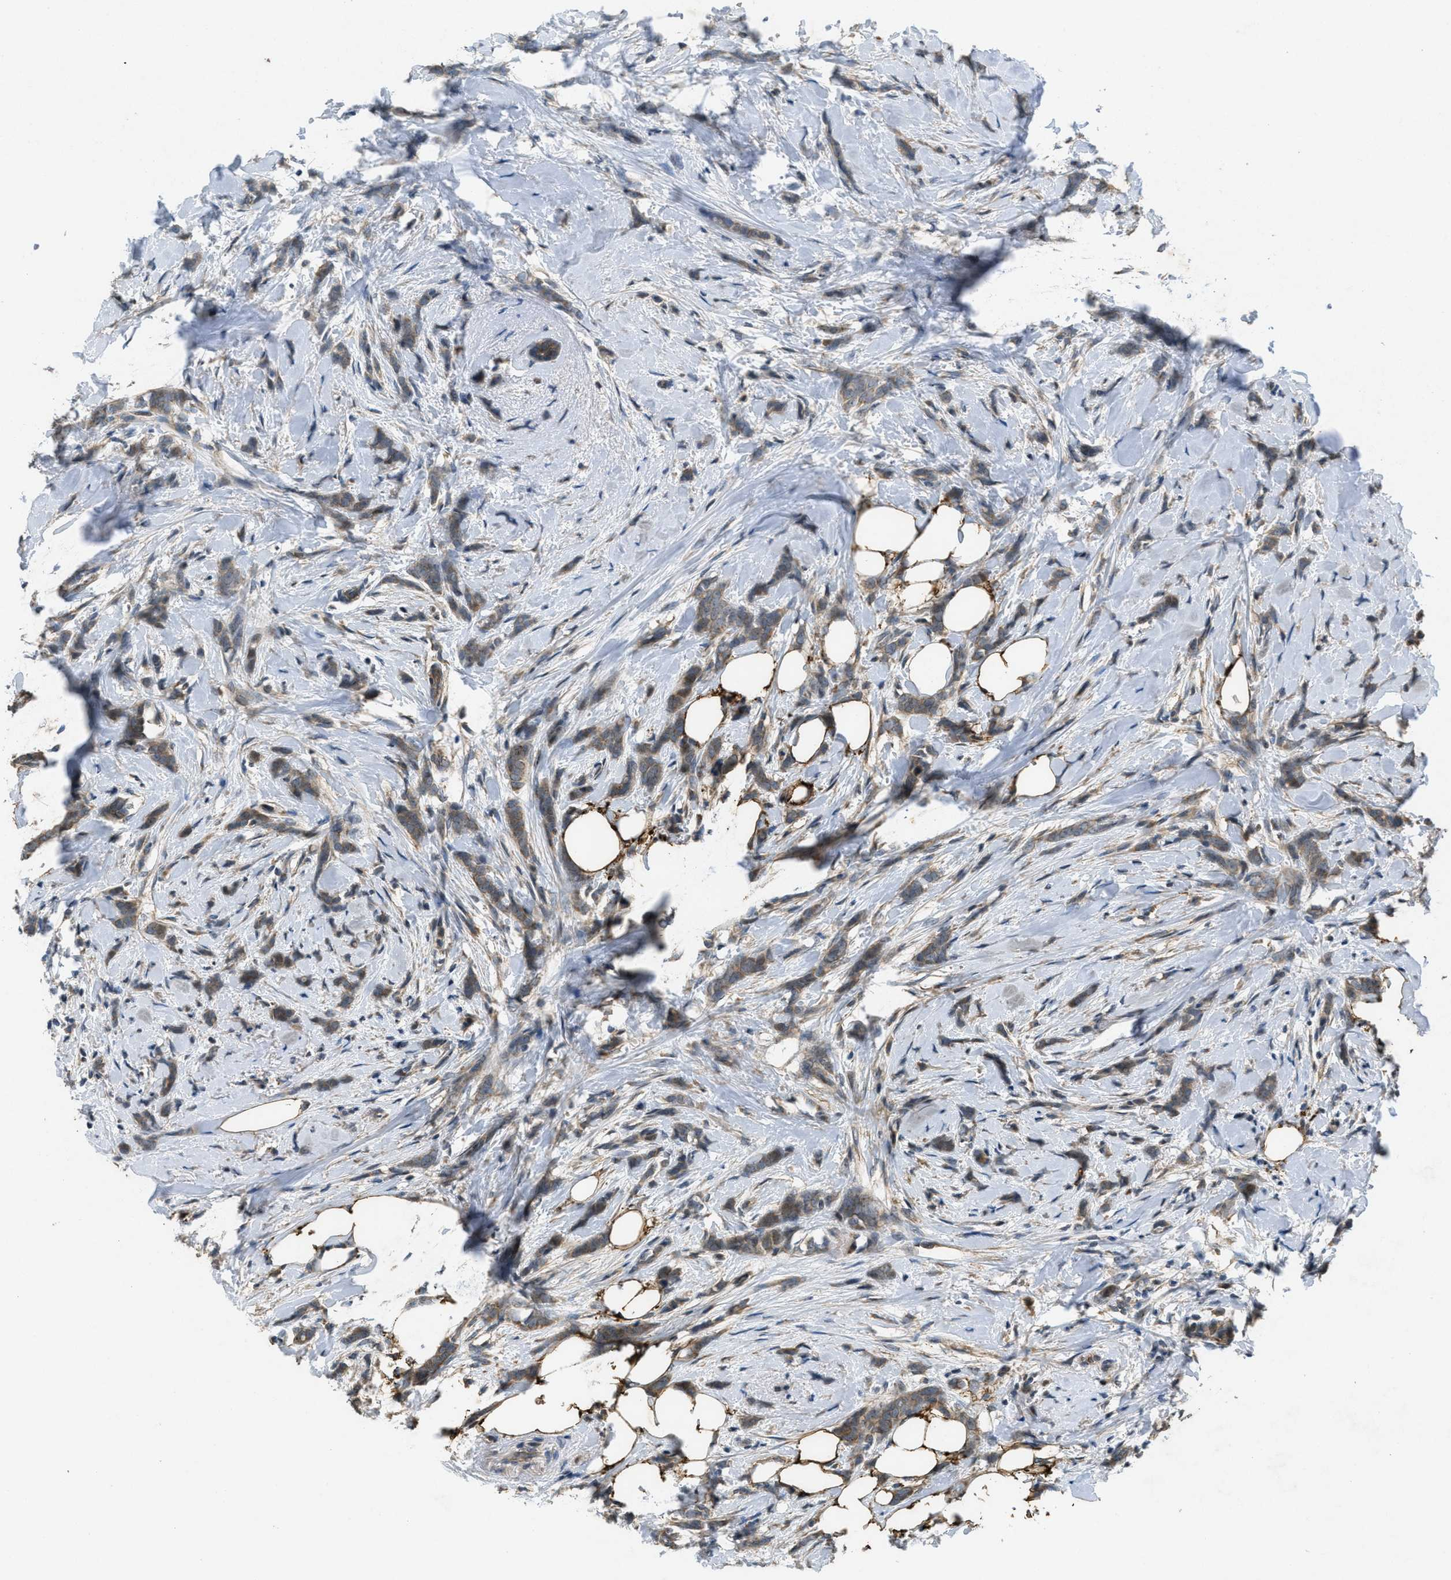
{"staining": {"intensity": "moderate", "quantity": ">75%", "location": "cytoplasmic/membranous"}, "tissue": "breast cancer", "cell_type": "Tumor cells", "image_type": "cancer", "snomed": [{"axis": "morphology", "description": "Lobular carcinoma, in situ"}, {"axis": "morphology", "description": "Lobular carcinoma"}, {"axis": "topography", "description": "Breast"}], "caption": "Protein staining exhibits moderate cytoplasmic/membranous positivity in approximately >75% of tumor cells in breast cancer.", "gene": "PPP1R15A", "patient": {"sex": "female", "age": 41}}